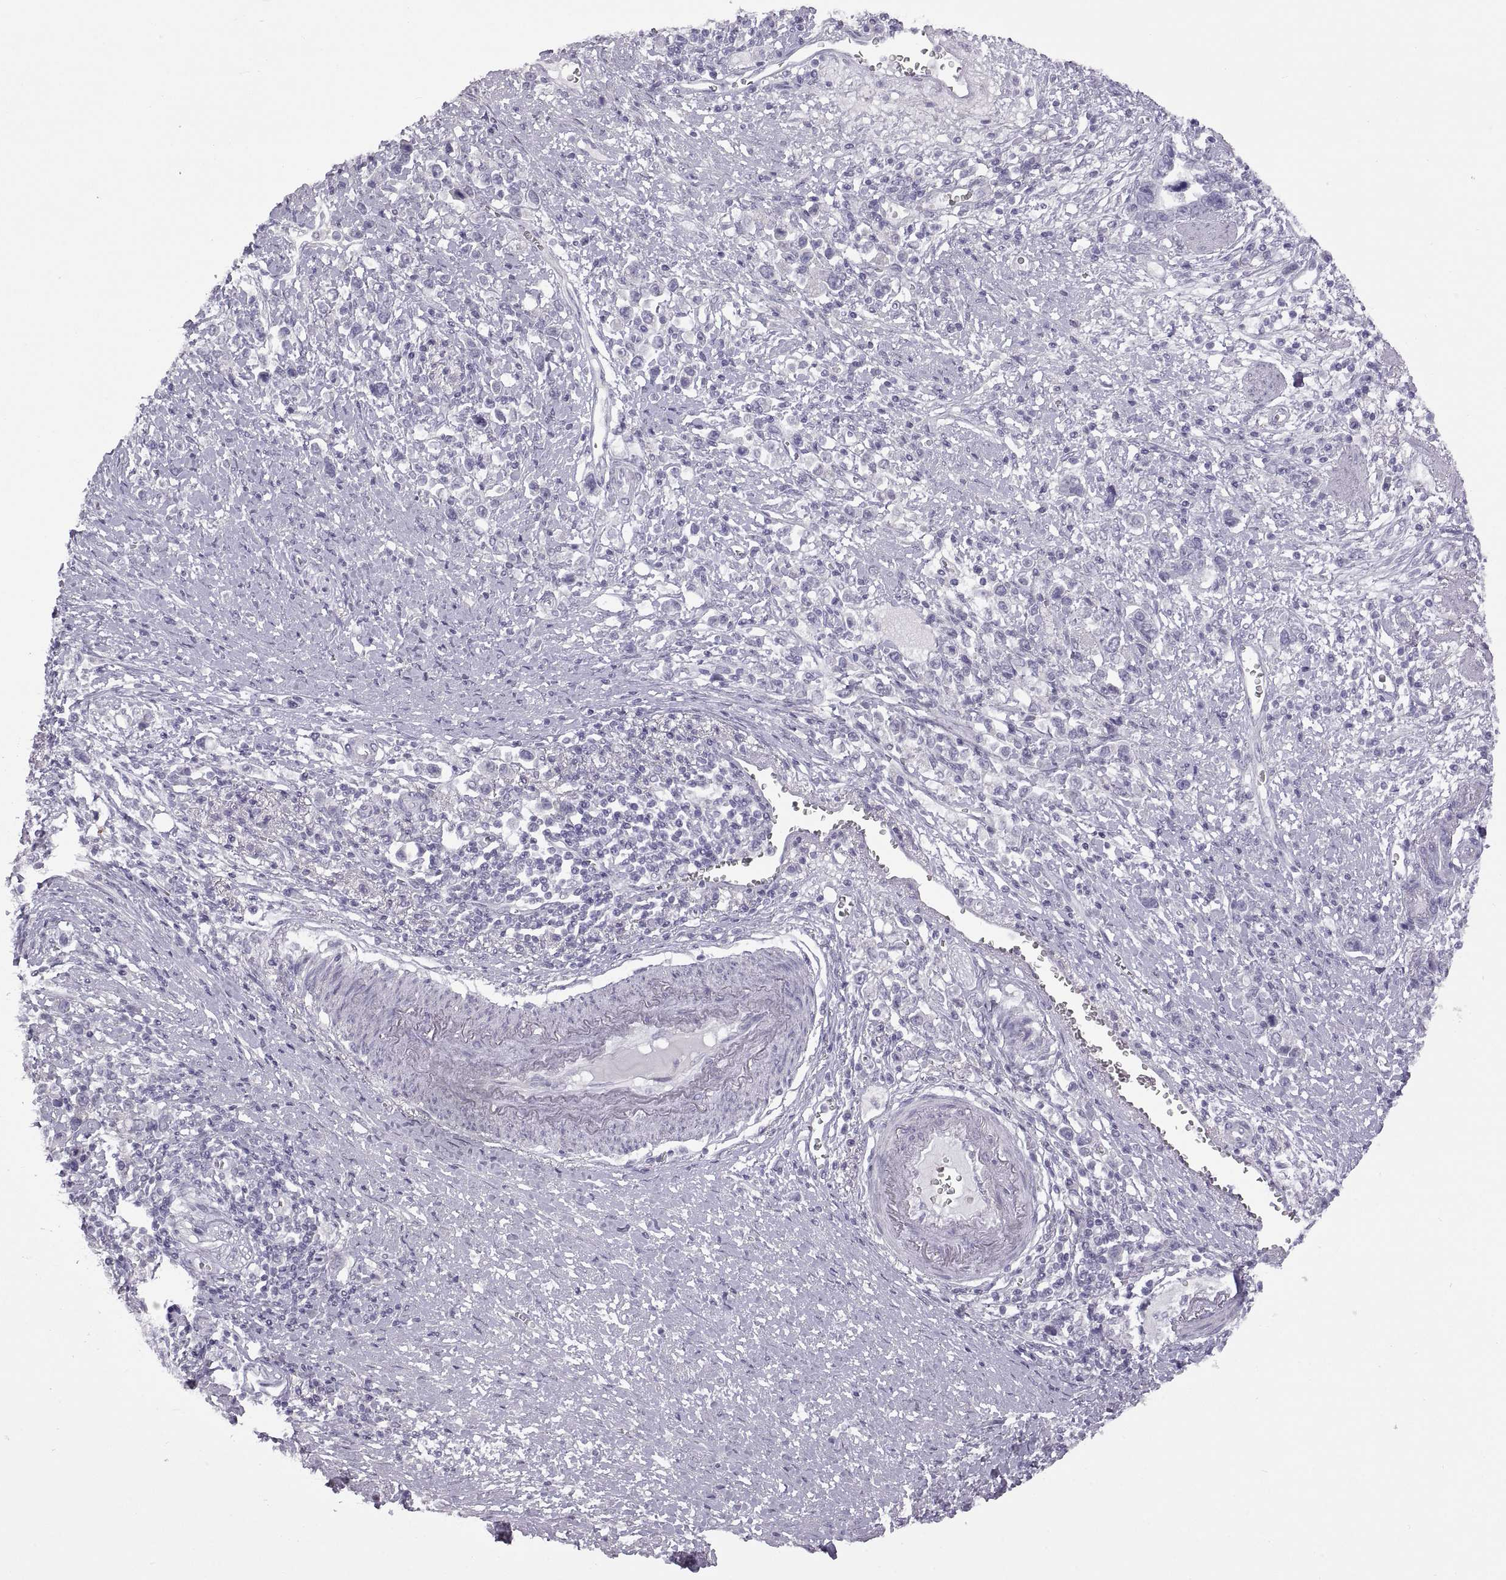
{"staining": {"intensity": "negative", "quantity": "none", "location": "none"}, "tissue": "stomach cancer", "cell_type": "Tumor cells", "image_type": "cancer", "snomed": [{"axis": "morphology", "description": "Adenocarcinoma, NOS"}, {"axis": "topography", "description": "Stomach"}], "caption": "Human stomach cancer stained for a protein using immunohistochemistry (IHC) displays no expression in tumor cells.", "gene": "RDM1", "patient": {"sex": "male", "age": 63}}